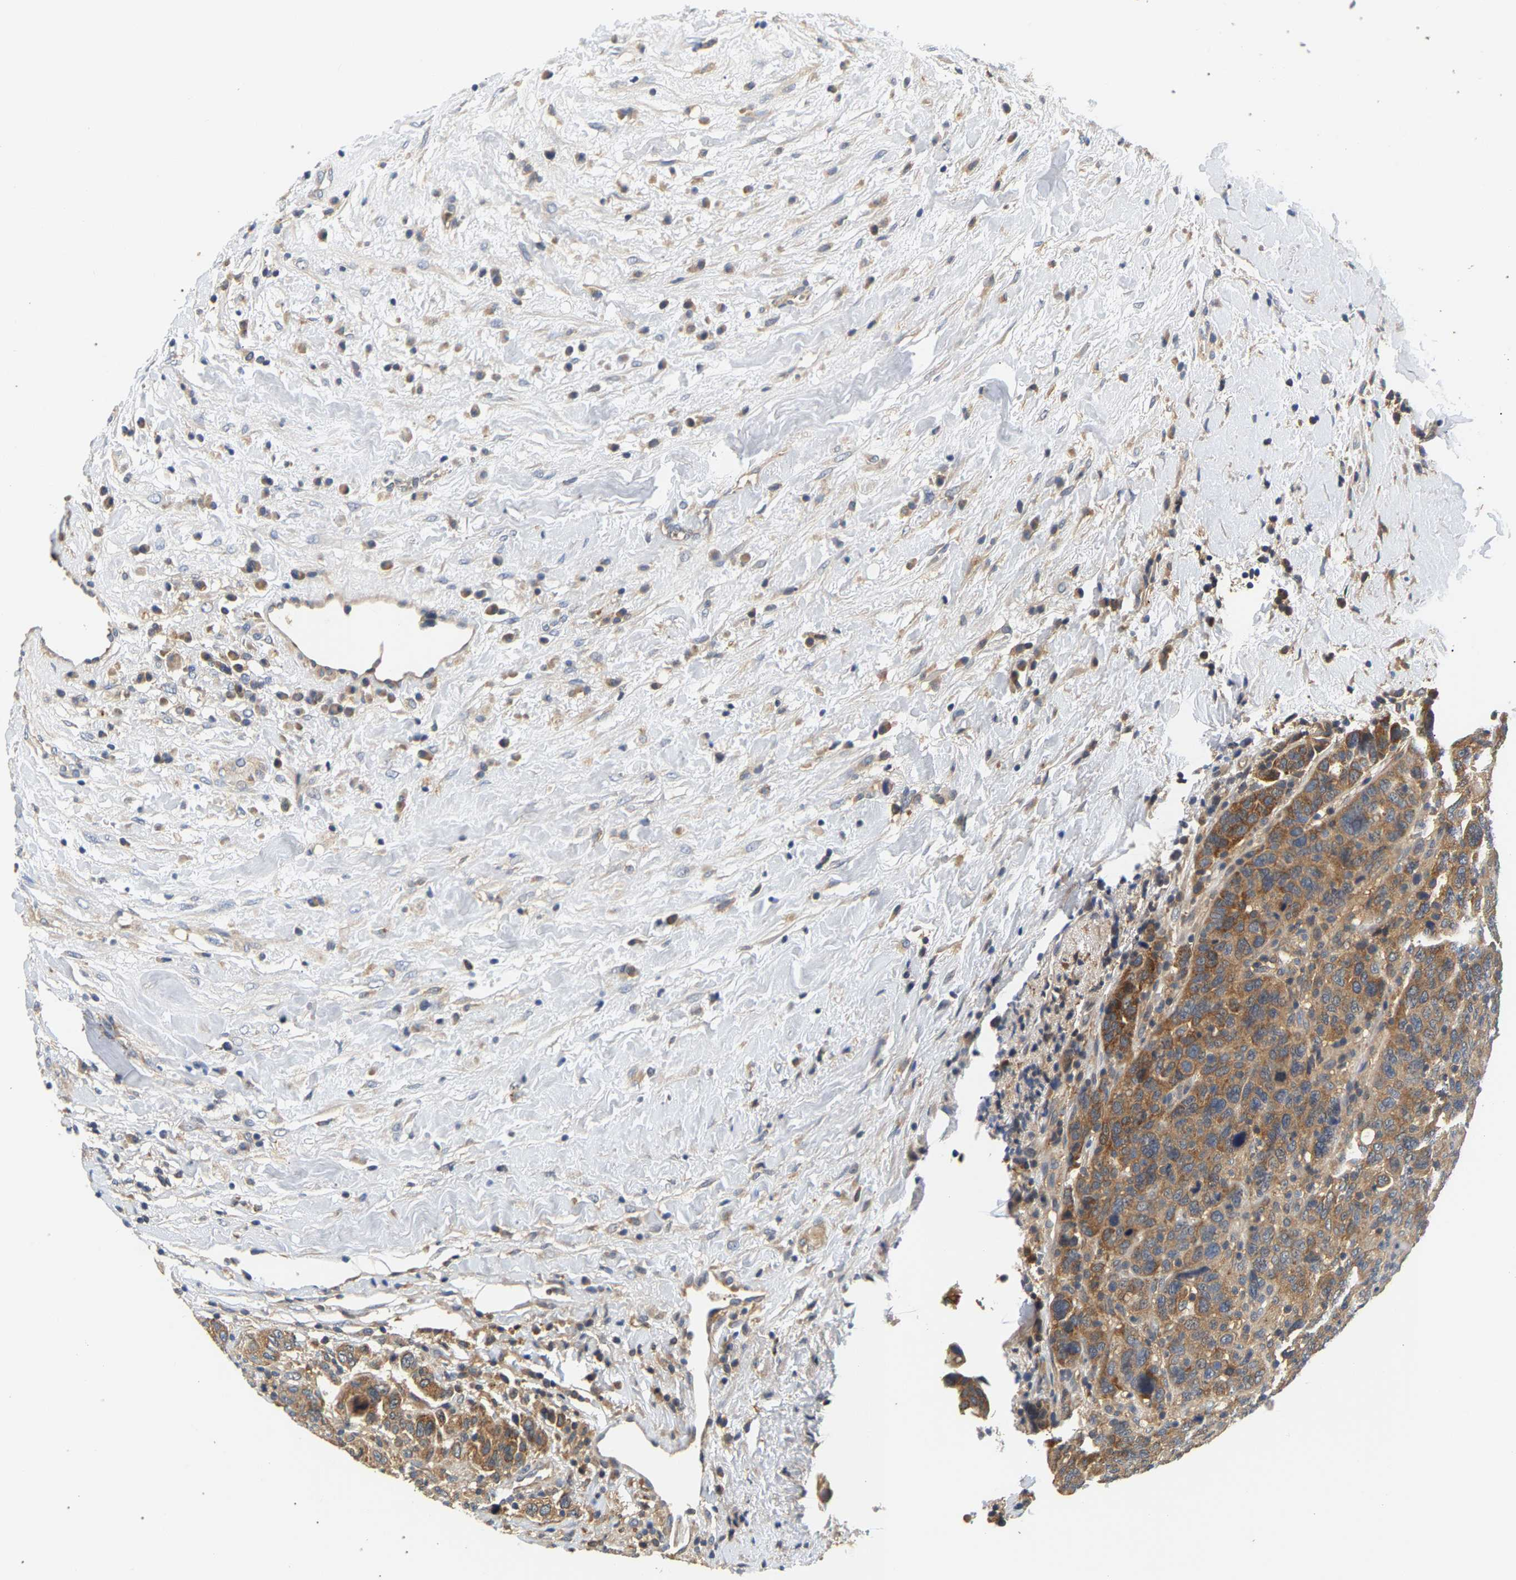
{"staining": {"intensity": "moderate", "quantity": ">75%", "location": "cytoplasmic/membranous"}, "tissue": "breast cancer", "cell_type": "Tumor cells", "image_type": "cancer", "snomed": [{"axis": "morphology", "description": "Duct carcinoma"}, {"axis": "topography", "description": "Breast"}], "caption": "An image of human breast cancer (intraductal carcinoma) stained for a protein exhibits moderate cytoplasmic/membranous brown staining in tumor cells.", "gene": "PPID", "patient": {"sex": "female", "age": 37}}